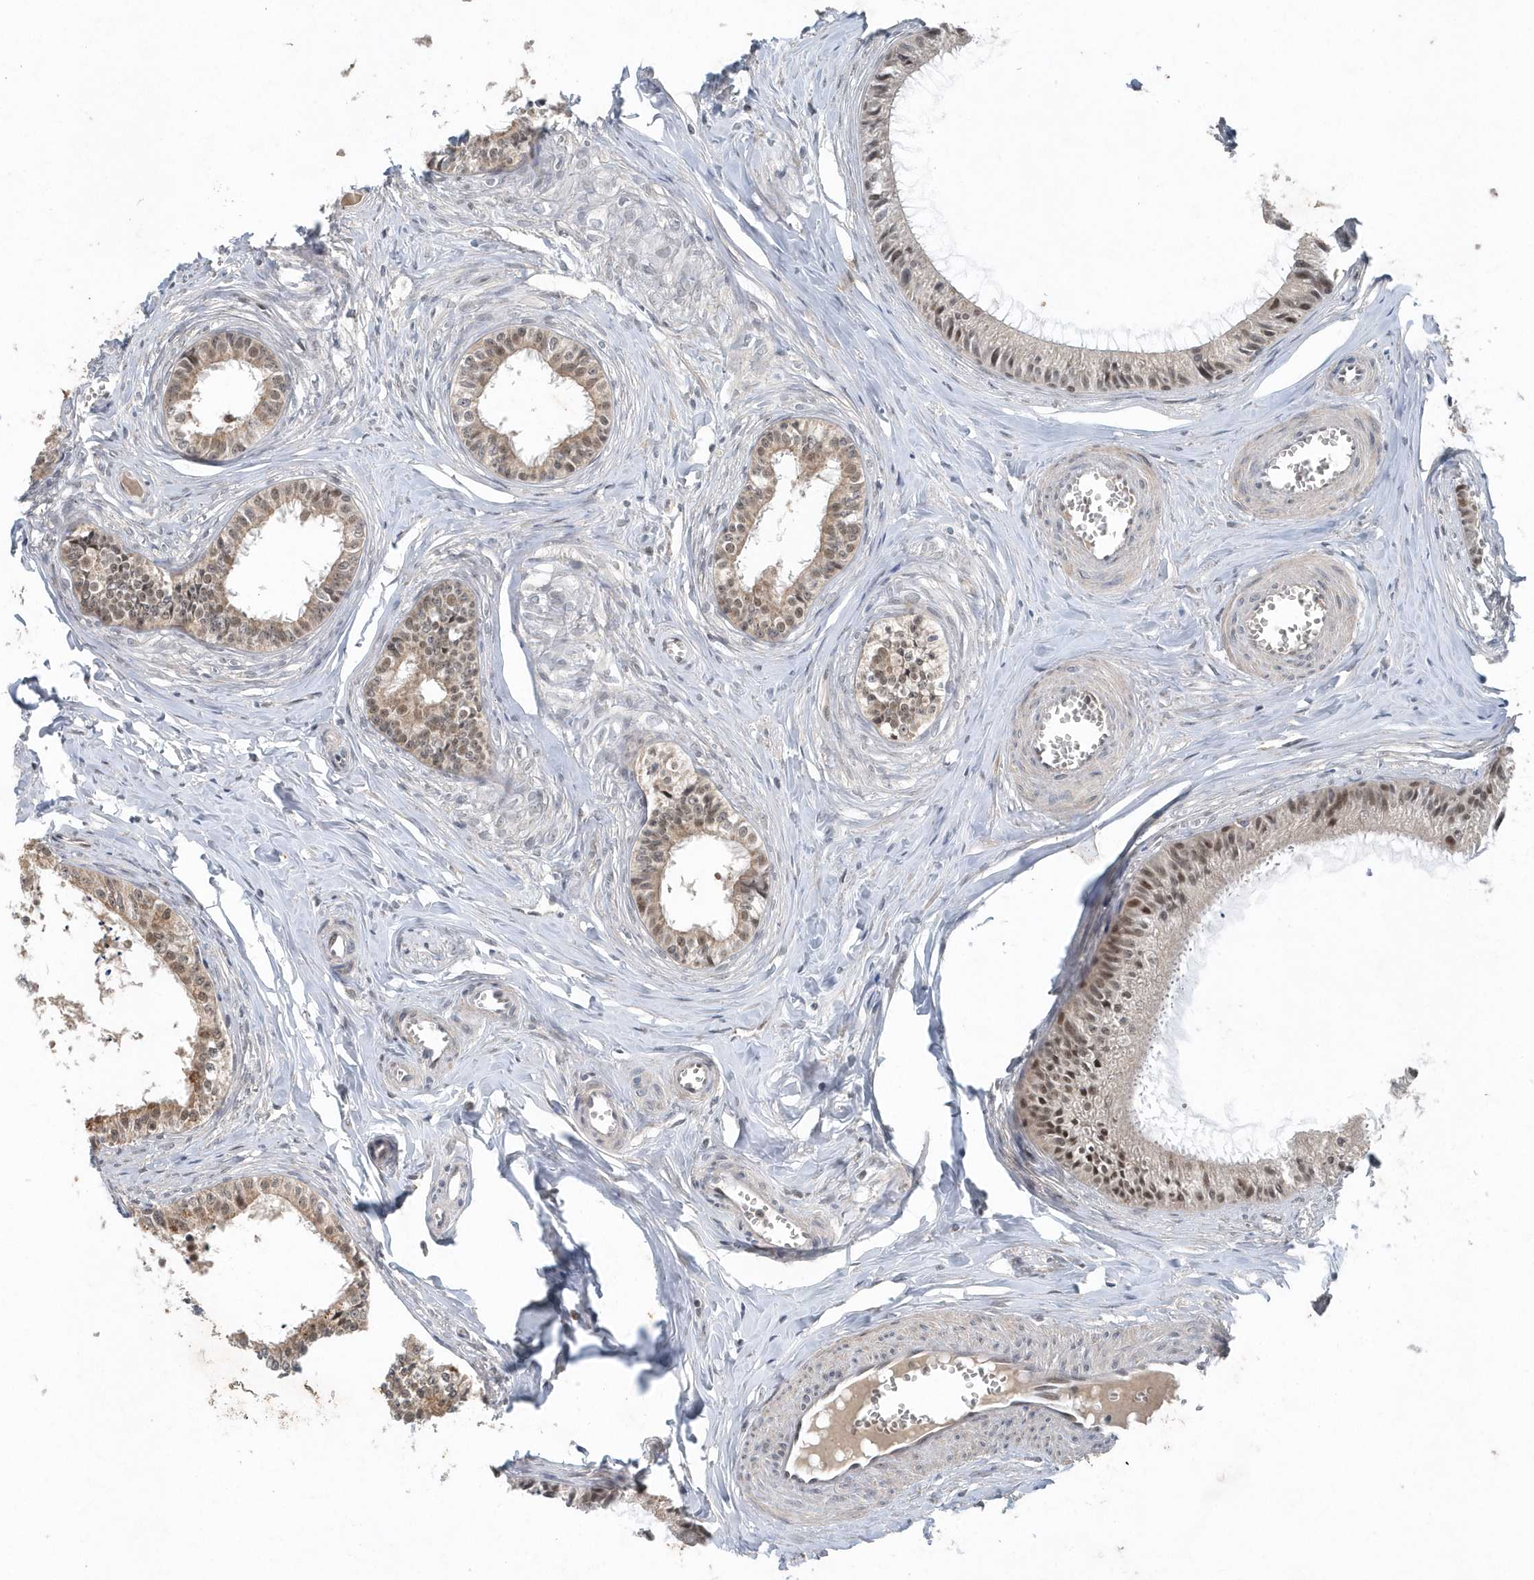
{"staining": {"intensity": "moderate", "quantity": ">75%", "location": "nuclear"}, "tissue": "epididymis", "cell_type": "Glandular cells", "image_type": "normal", "snomed": [{"axis": "morphology", "description": "Normal tissue, NOS"}, {"axis": "topography", "description": "Epididymis"}], "caption": "Protein staining shows moderate nuclear staining in approximately >75% of glandular cells in benign epididymis.", "gene": "QTRT2", "patient": {"sex": "male", "age": 36}}